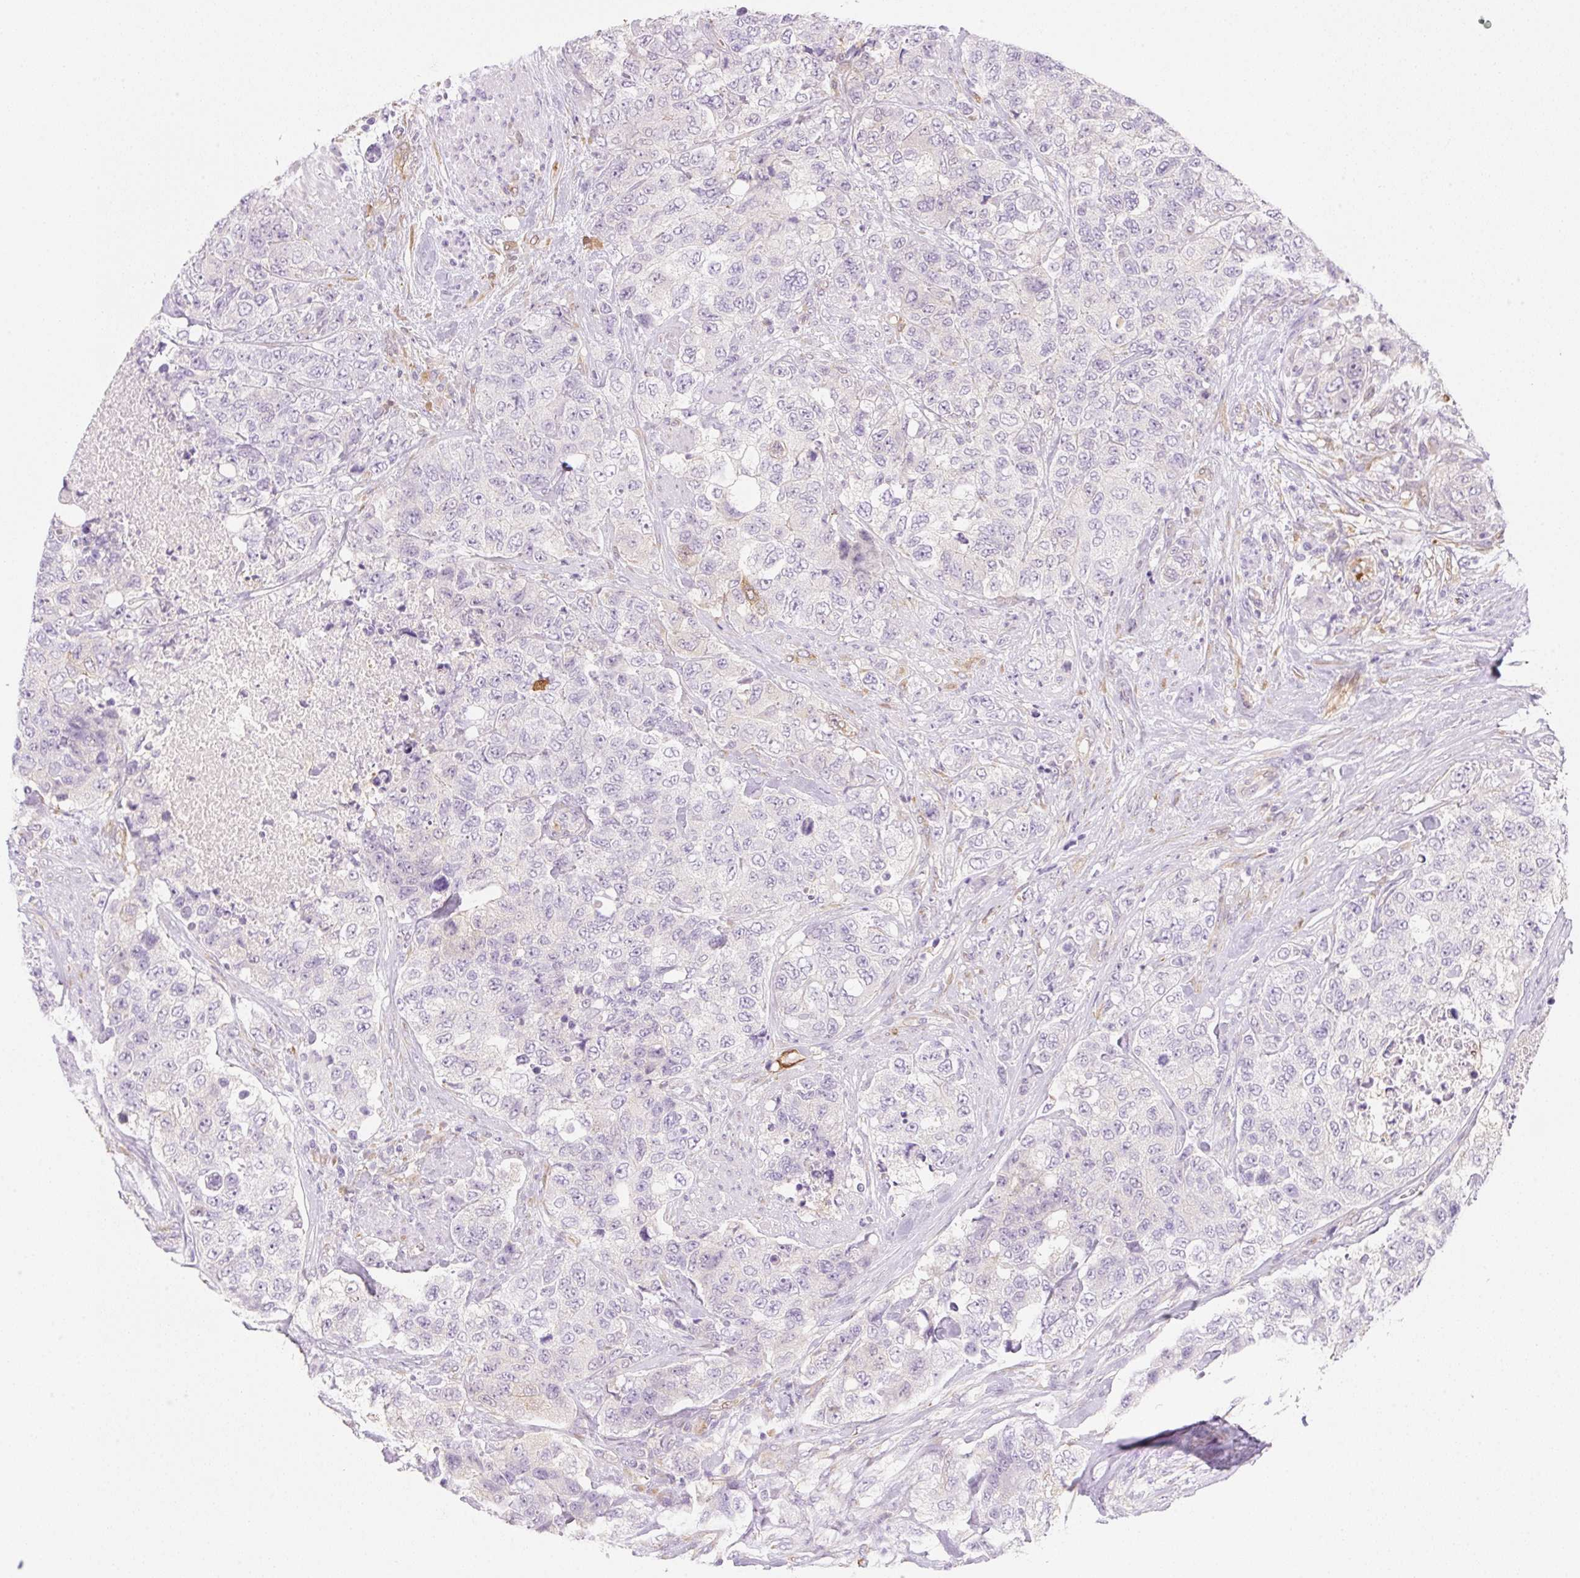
{"staining": {"intensity": "negative", "quantity": "none", "location": "none"}, "tissue": "urothelial cancer", "cell_type": "Tumor cells", "image_type": "cancer", "snomed": [{"axis": "morphology", "description": "Urothelial carcinoma, High grade"}, {"axis": "topography", "description": "Urinary bladder"}], "caption": "High power microscopy image of an immunohistochemistry (IHC) photomicrograph of high-grade urothelial carcinoma, revealing no significant positivity in tumor cells.", "gene": "FABP5", "patient": {"sex": "female", "age": 78}}